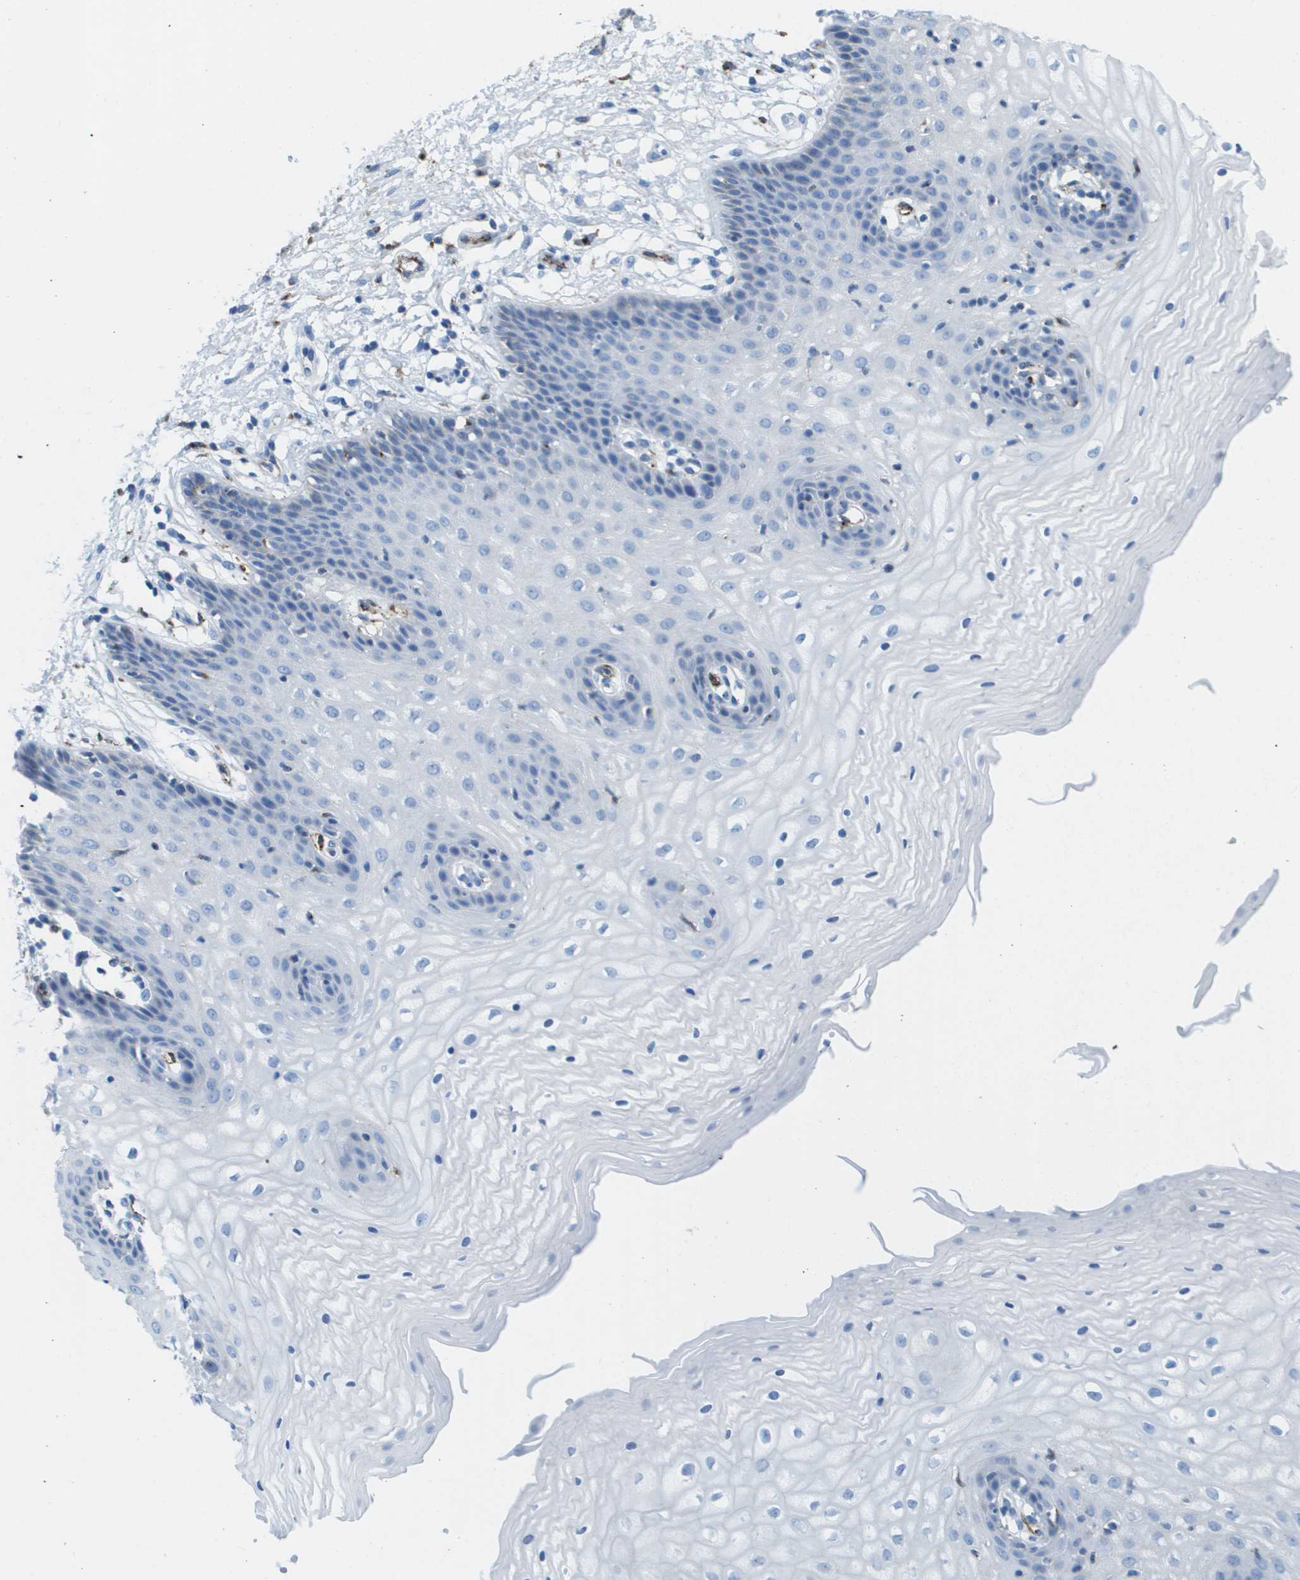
{"staining": {"intensity": "negative", "quantity": "none", "location": "none"}, "tissue": "vagina", "cell_type": "Squamous epithelial cells", "image_type": "normal", "snomed": [{"axis": "morphology", "description": "Normal tissue, NOS"}, {"axis": "topography", "description": "Vagina"}], "caption": "Micrograph shows no protein positivity in squamous epithelial cells of benign vagina.", "gene": "PRCP", "patient": {"sex": "female", "age": 34}}